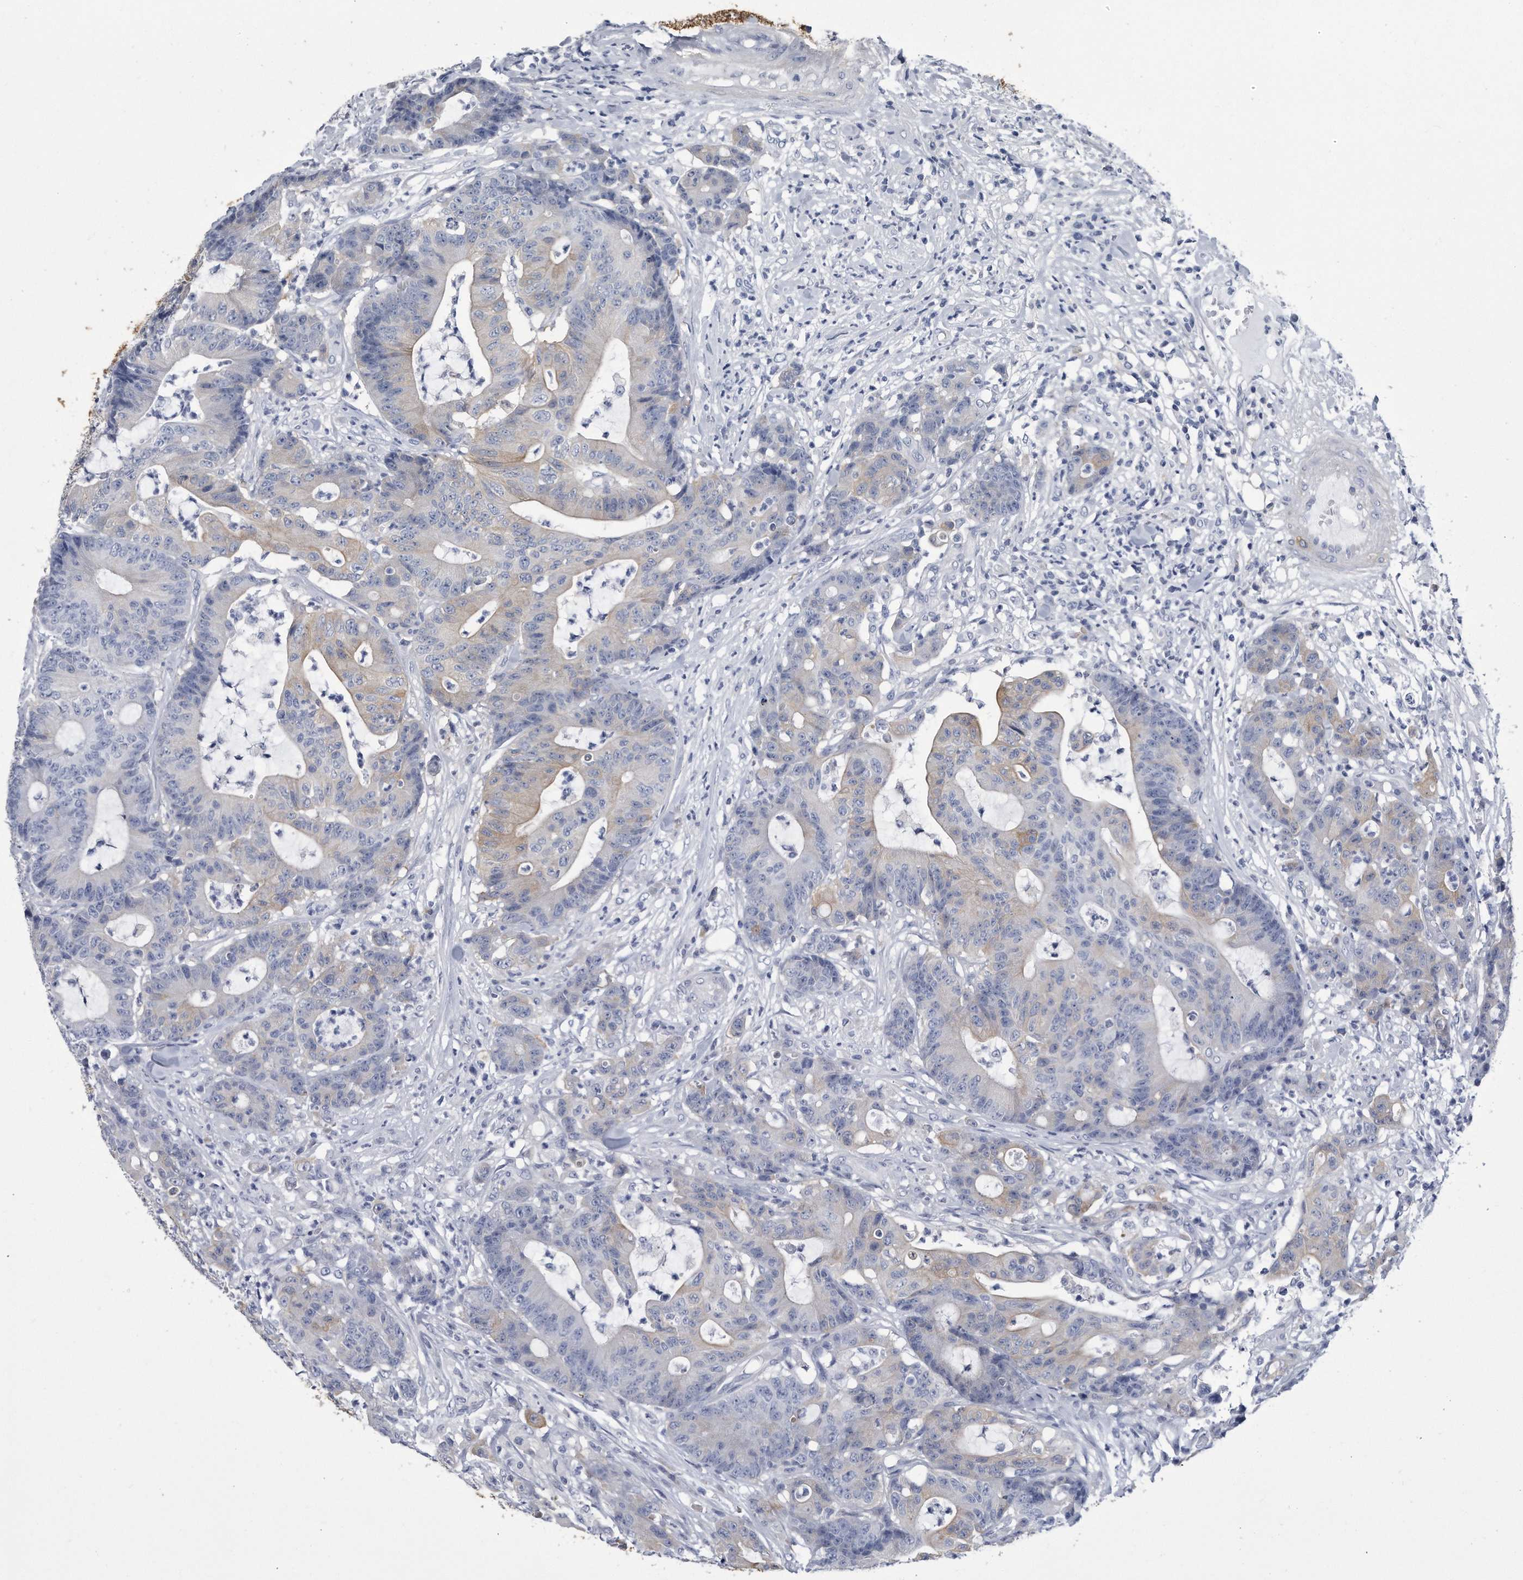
{"staining": {"intensity": "weak", "quantity": "<25%", "location": "cytoplasmic/membranous"}, "tissue": "colorectal cancer", "cell_type": "Tumor cells", "image_type": "cancer", "snomed": [{"axis": "morphology", "description": "Adenocarcinoma, NOS"}, {"axis": "topography", "description": "Colon"}], "caption": "Immunohistochemical staining of colorectal adenocarcinoma exhibits no significant expression in tumor cells.", "gene": "PYGB", "patient": {"sex": "female", "age": 84}}